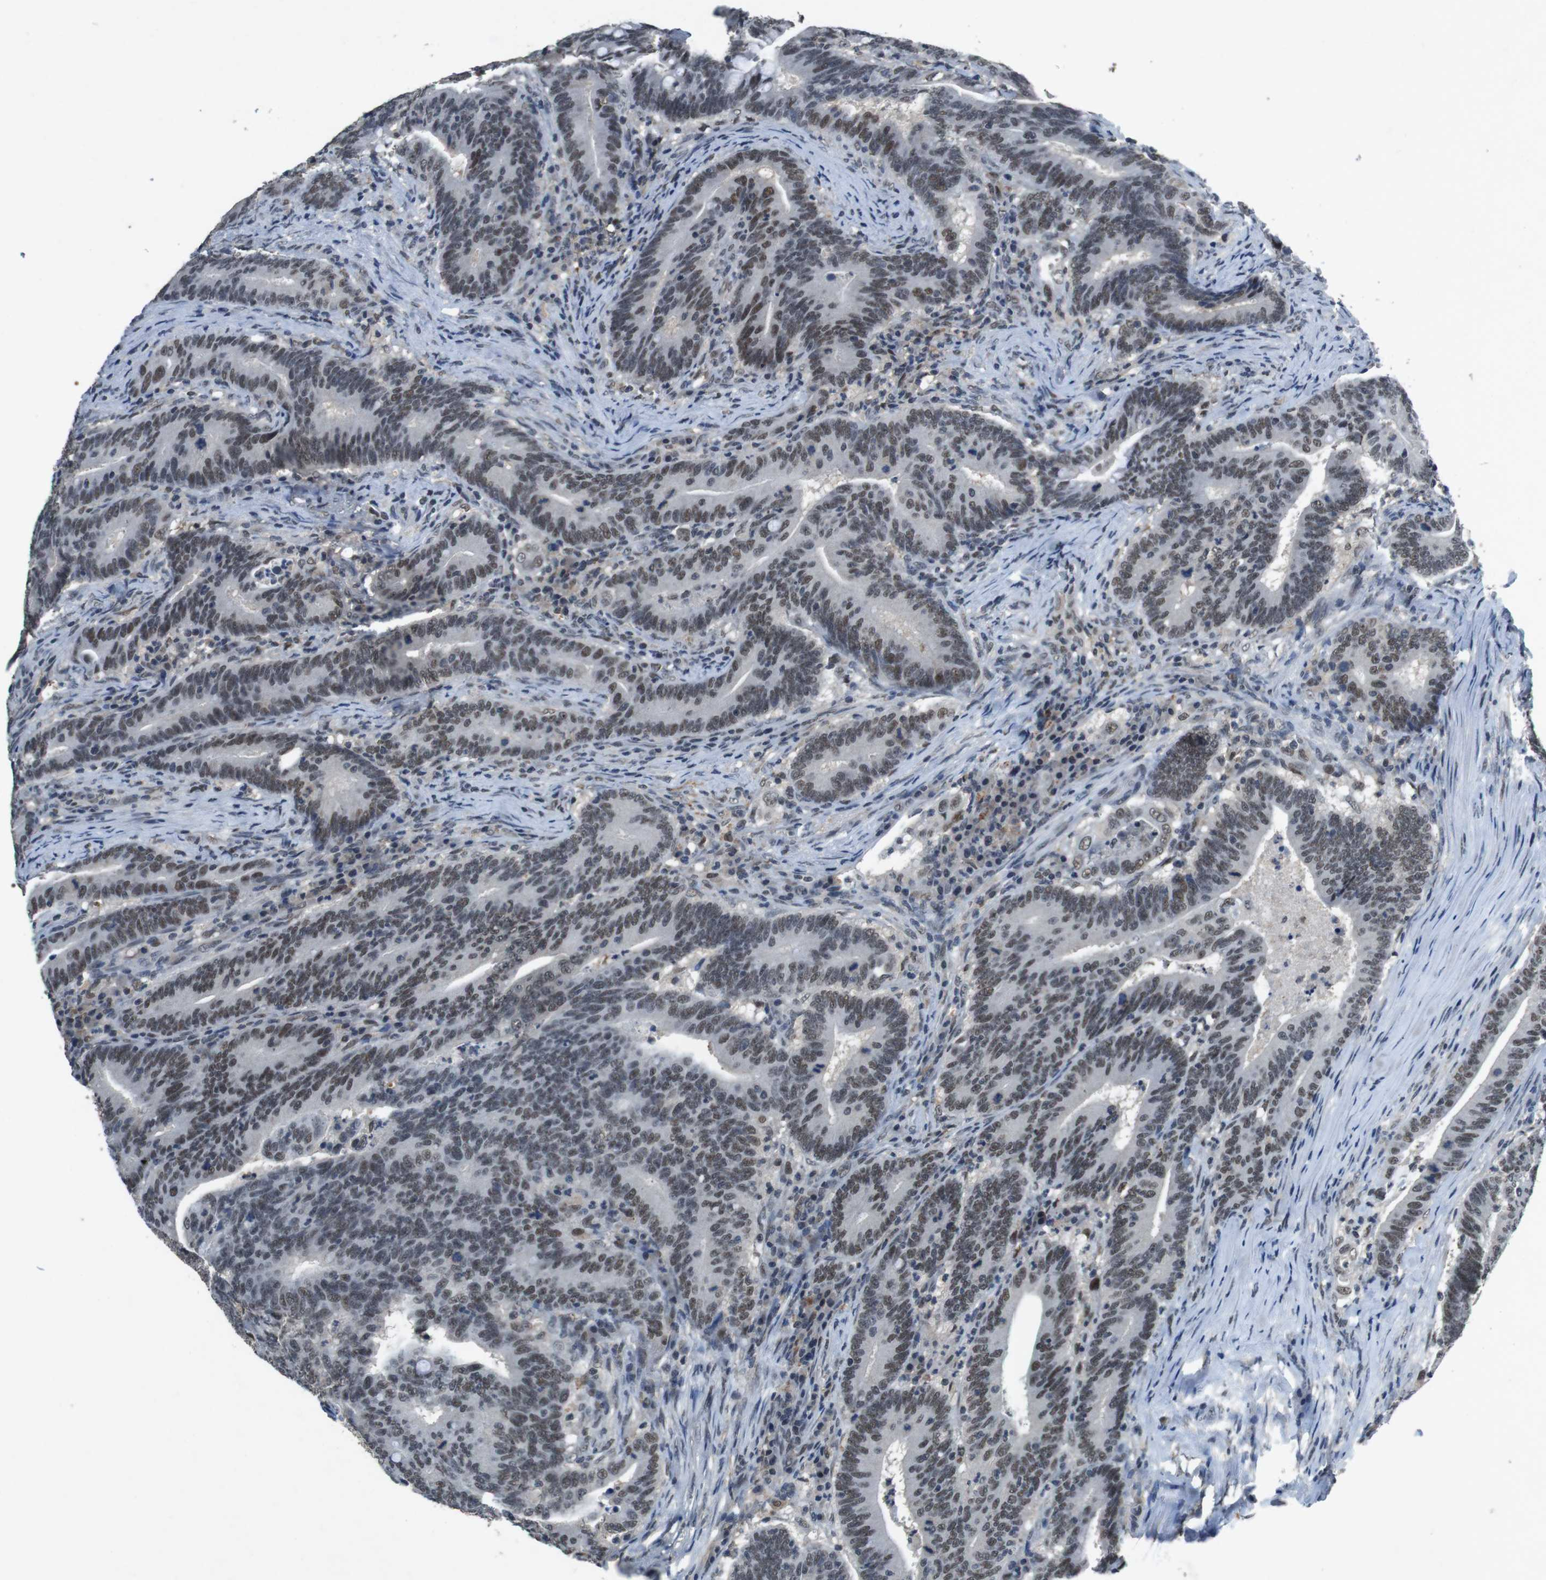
{"staining": {"intensity": "weak", "quantity": "25%-75%", "location": "nuclear"}, "tissue": "colorectal cancer", "cell_type": "Tumor cells", "image_type": "cancer", "snomed": [{"axis": "morphology", "description": "Normal tissue, NOS"}, {"axis": "morphology", "description": "Adenocarcinoma, NOS"}, {"axis": "topography", "description": "Colon"}], "caption": "Tumor cells display weak nuclear positivity in about 25%-75% of cells in colorectal cancer (adenocarcinoma).", "gene": "USP7", "patient": {"sex": "female", "age": 66}}